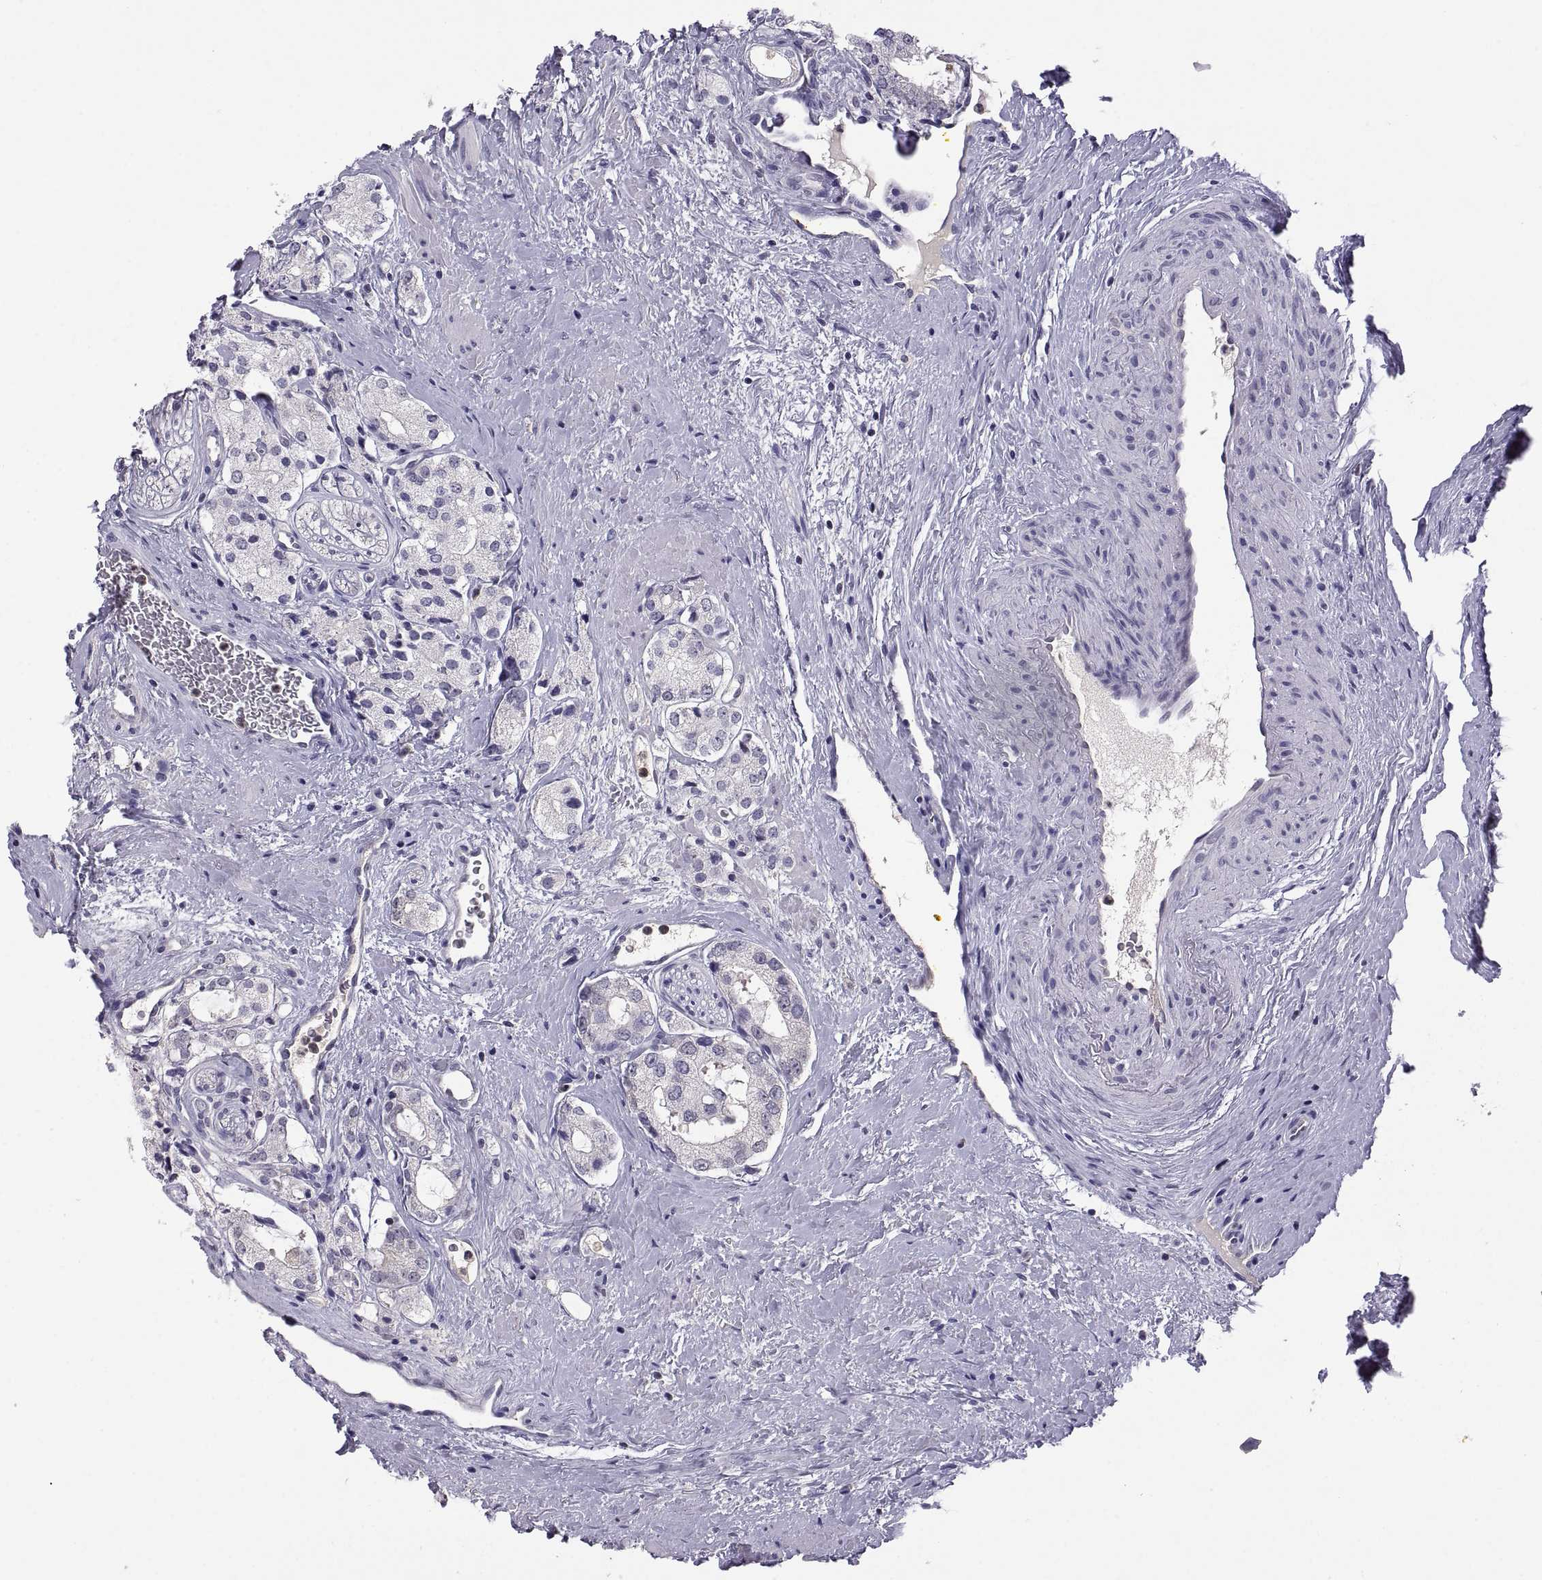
{"staining": {"intensity": "negative", "quantity": "none", "location": "none"}, "tissue": "prostate cancer", "cell_type": "Tumor cells", "image_type": "cancer", "snomed": [{"axis": "morphology", "description": "Adenocarcinoma, NOS"}, {"axis": "topography", "description": "Prostate"}], "caption": "High magnification brightfield microscopy of prostate adenocarcinoma stained with DAB (brown) and counterstained with hematoxylin (blue): tumor cells show no significant staining.", "gene": "FGF9", "patient": {"sex": "male", "age": 66}}